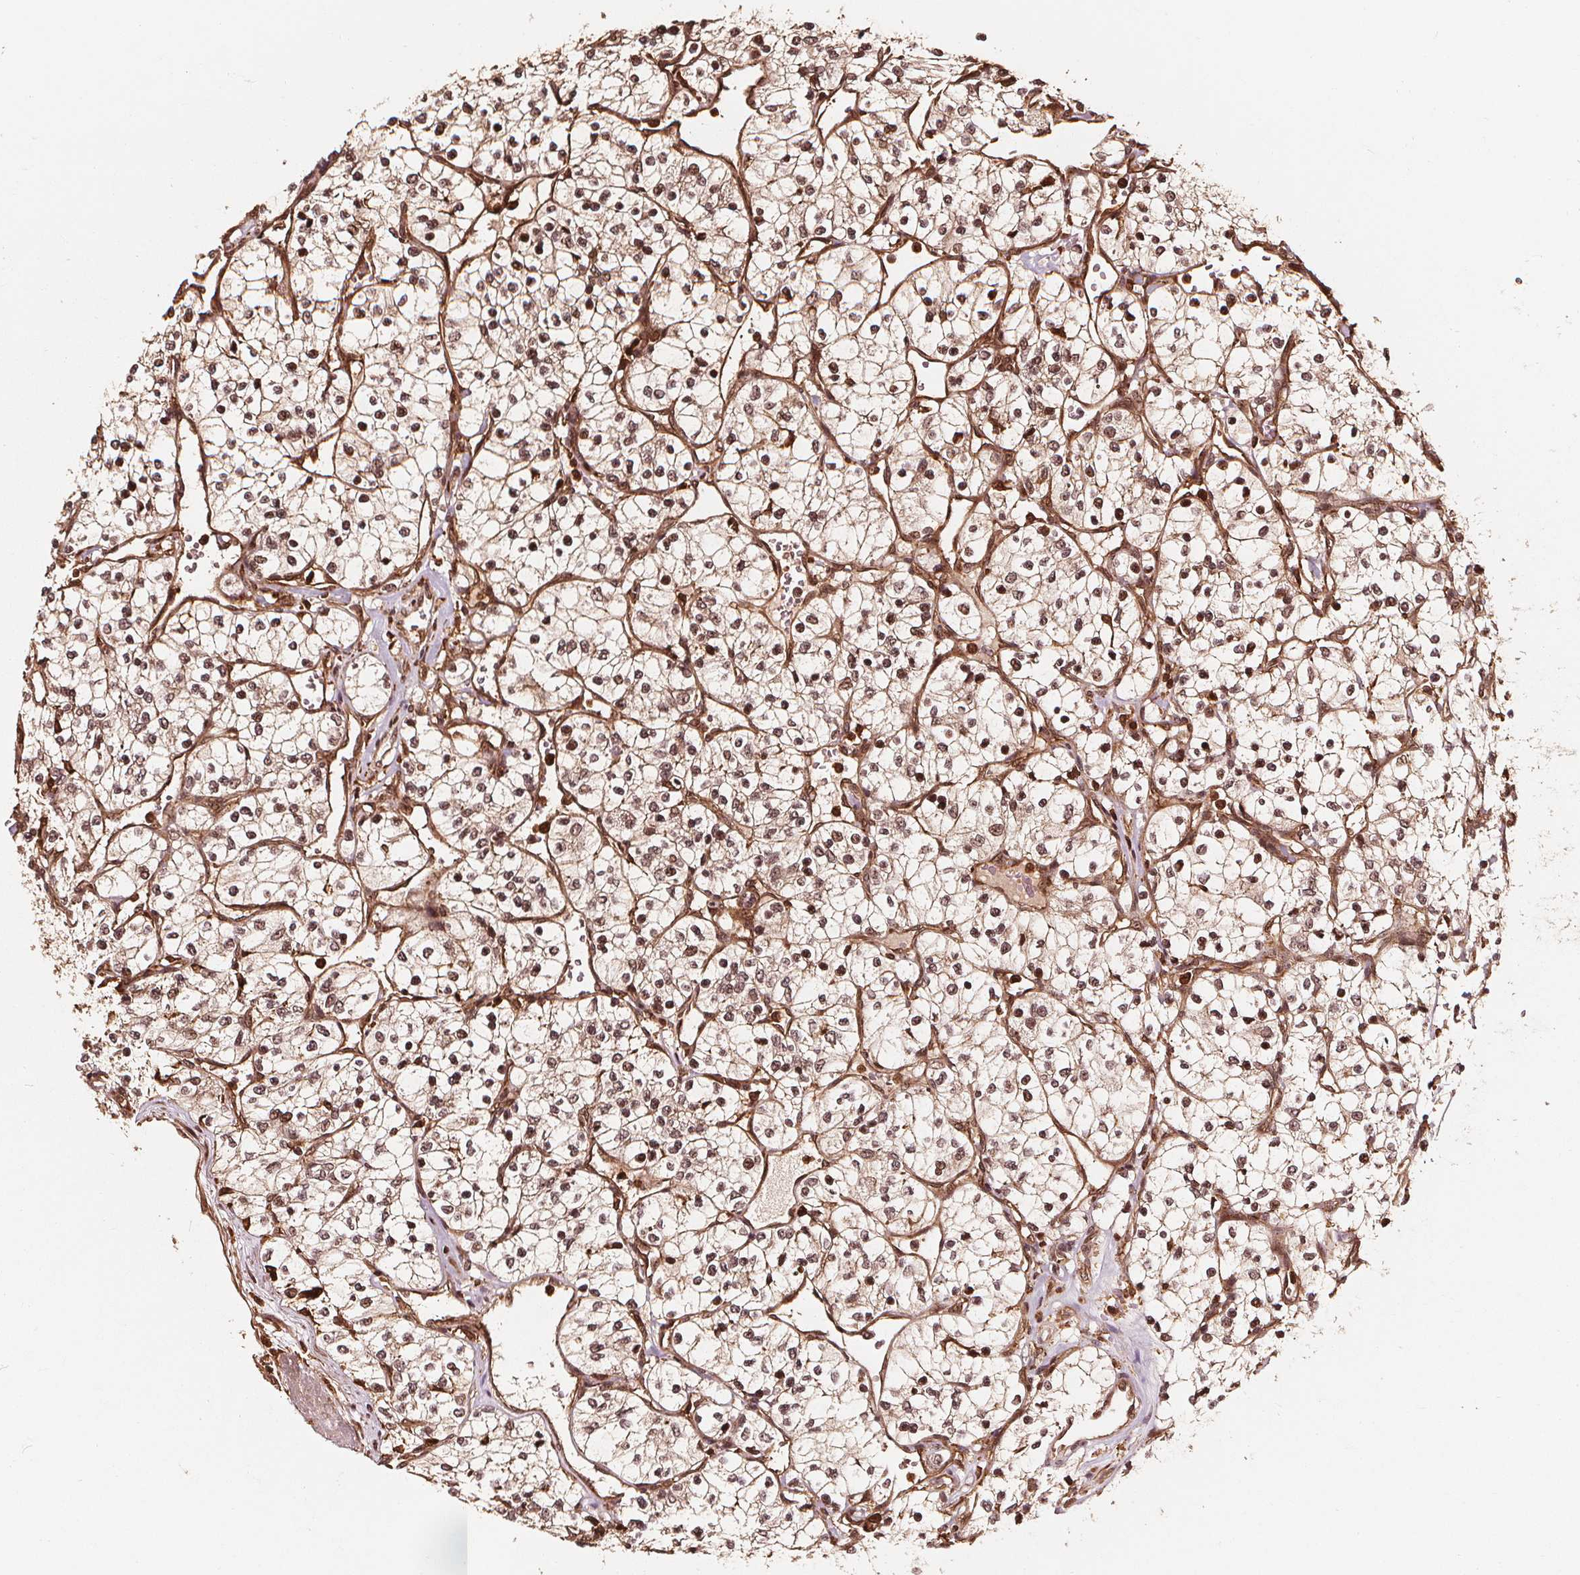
{"staining": {"intensity": "moderate", "quantity": ">75%", "location": "cytoplasmic/membranous,nuclear"}, "tissue": "renal cancer", "cell_type": "Tumor cells", "image_type": "cancer", "snomed": [{"axis": "morphology", "description": "Adenocarcinoma, NOS"}, {"axis": "topography", "description": "Kidney"}], "caption": "Renal cancer tissue displays moderate cytoplasmic/membranous and nuclear expression in about >75% of tumor cells, visualized by immunohistochemistry.", "gene": "EXOSC9", "patient": {"sex": "female", "age": 69}}